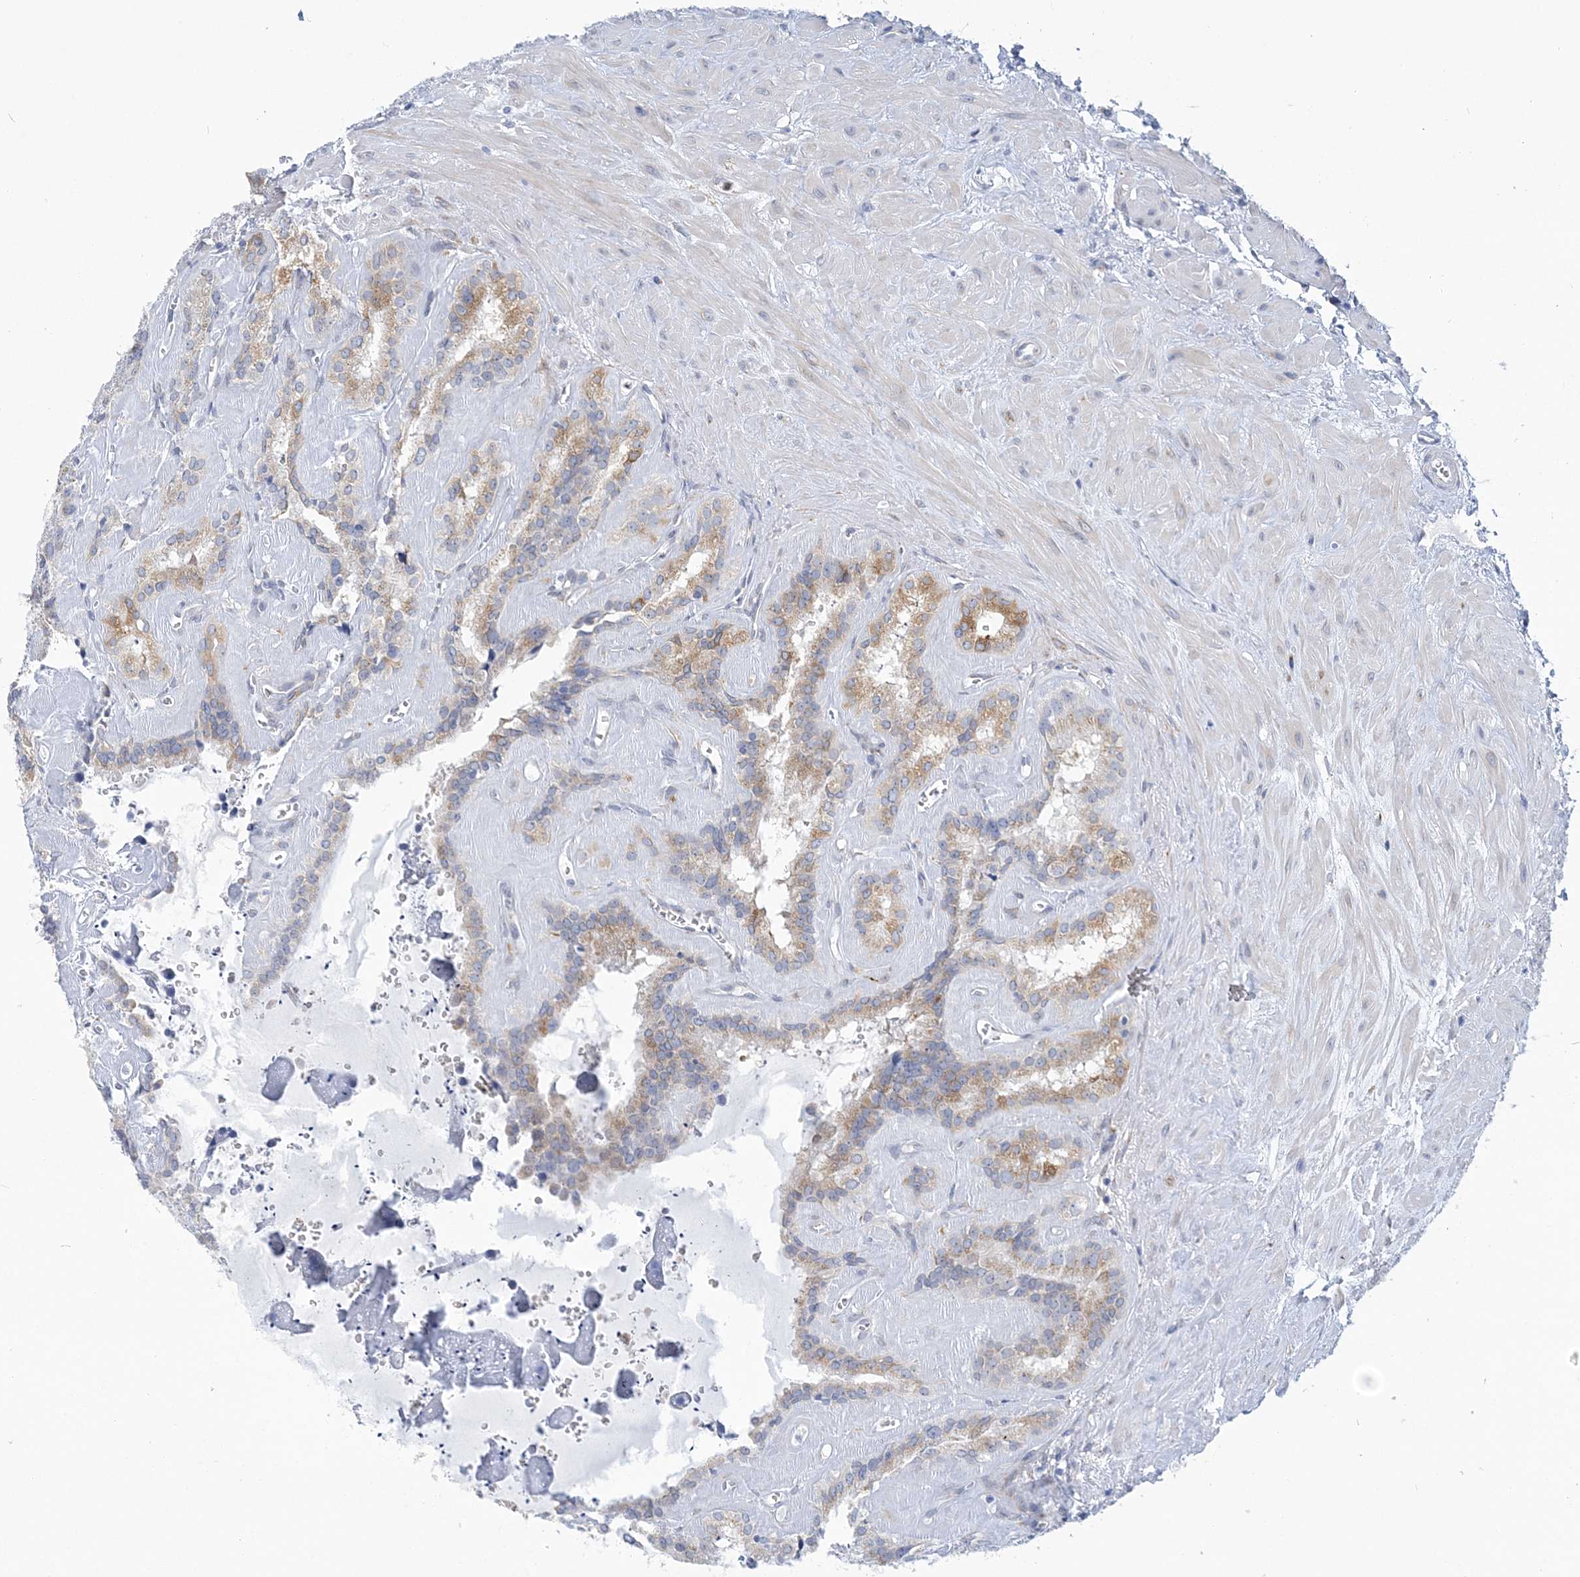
{"staining": {"intensity": "moderate", "quantity": ">75%", "location": "cytoplasmic/membranous"}, "tissue": "seminal vesicle", "cell_type": "Glandular cells", "image_type": "normal", "snomed": [{"axis": "morphology", "description": "Normal tissue, NOS"}, {"axis": "topography", "description": "Prostate"}, {"axis": "topography", "description": "Seminal veicle"}], "caption": "The image displays immunohistochemical staining of normal seminal vesicle. There is moderate cytoplasmic/membranous expression is identified in approximately >75% of glandular cells.", "gene": "PLEKHG4B", "patient": {"sex": "male", "age": 59}}